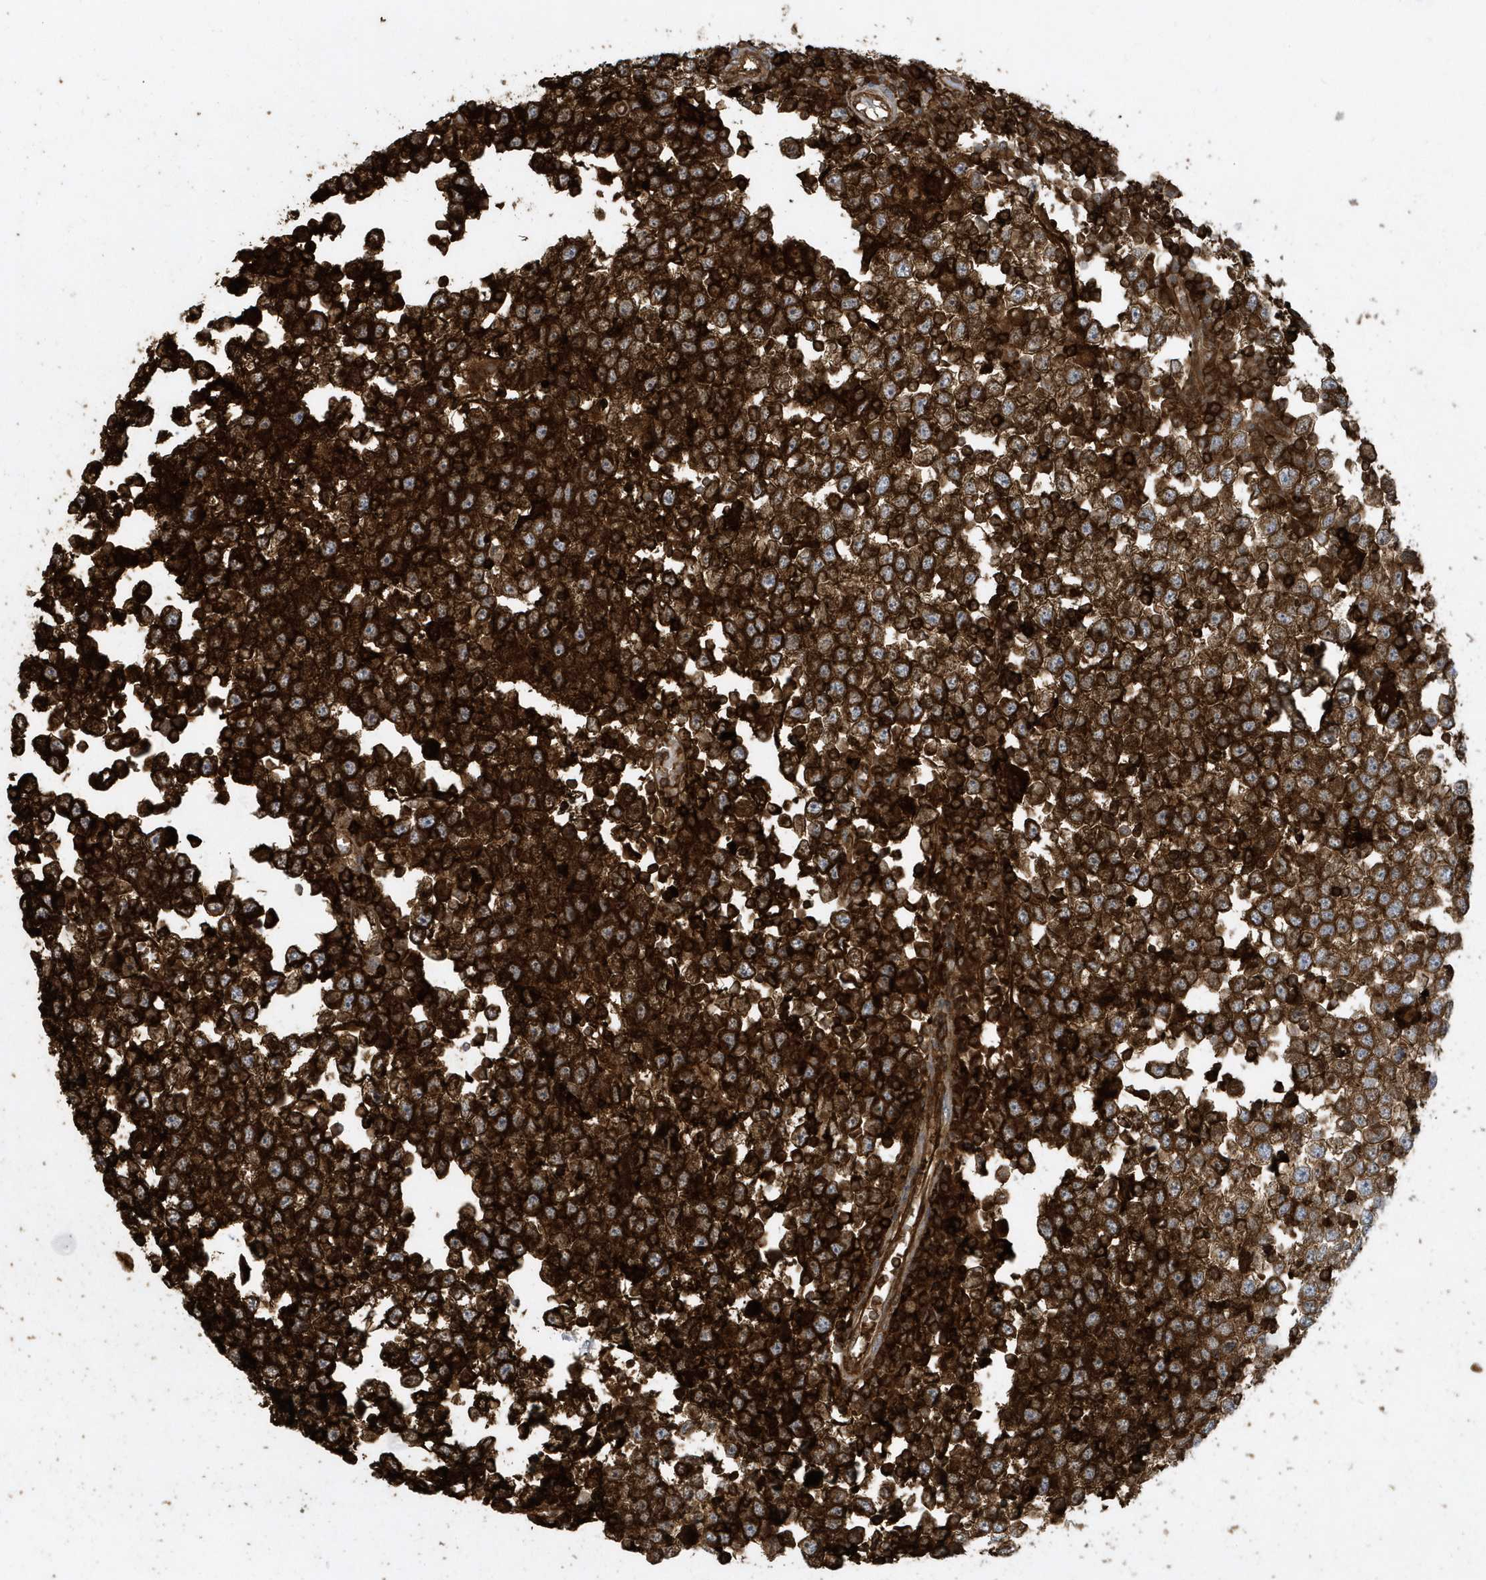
{"staining": {"intensity": "strong", "quantity": ">75%", "location": "cytoplasmic/membranous"}, "tissue": "testis cancer", "cell_type": "Tumor cells", "image_type": "cancer", "snomed": [{"axis": "morphology", "description": "Seminoma, NOS"}, {"axis": "topography", "description": "Testis"}], "caption": "Immunohistochemistry (DAB) staining of human testis seminoma exhibits strong cytoplasmic/membranous protein expression in approximately >75% of tumor cells.", "gene": "CLCN6", "patient": {"sex": "male", "age": 65}}